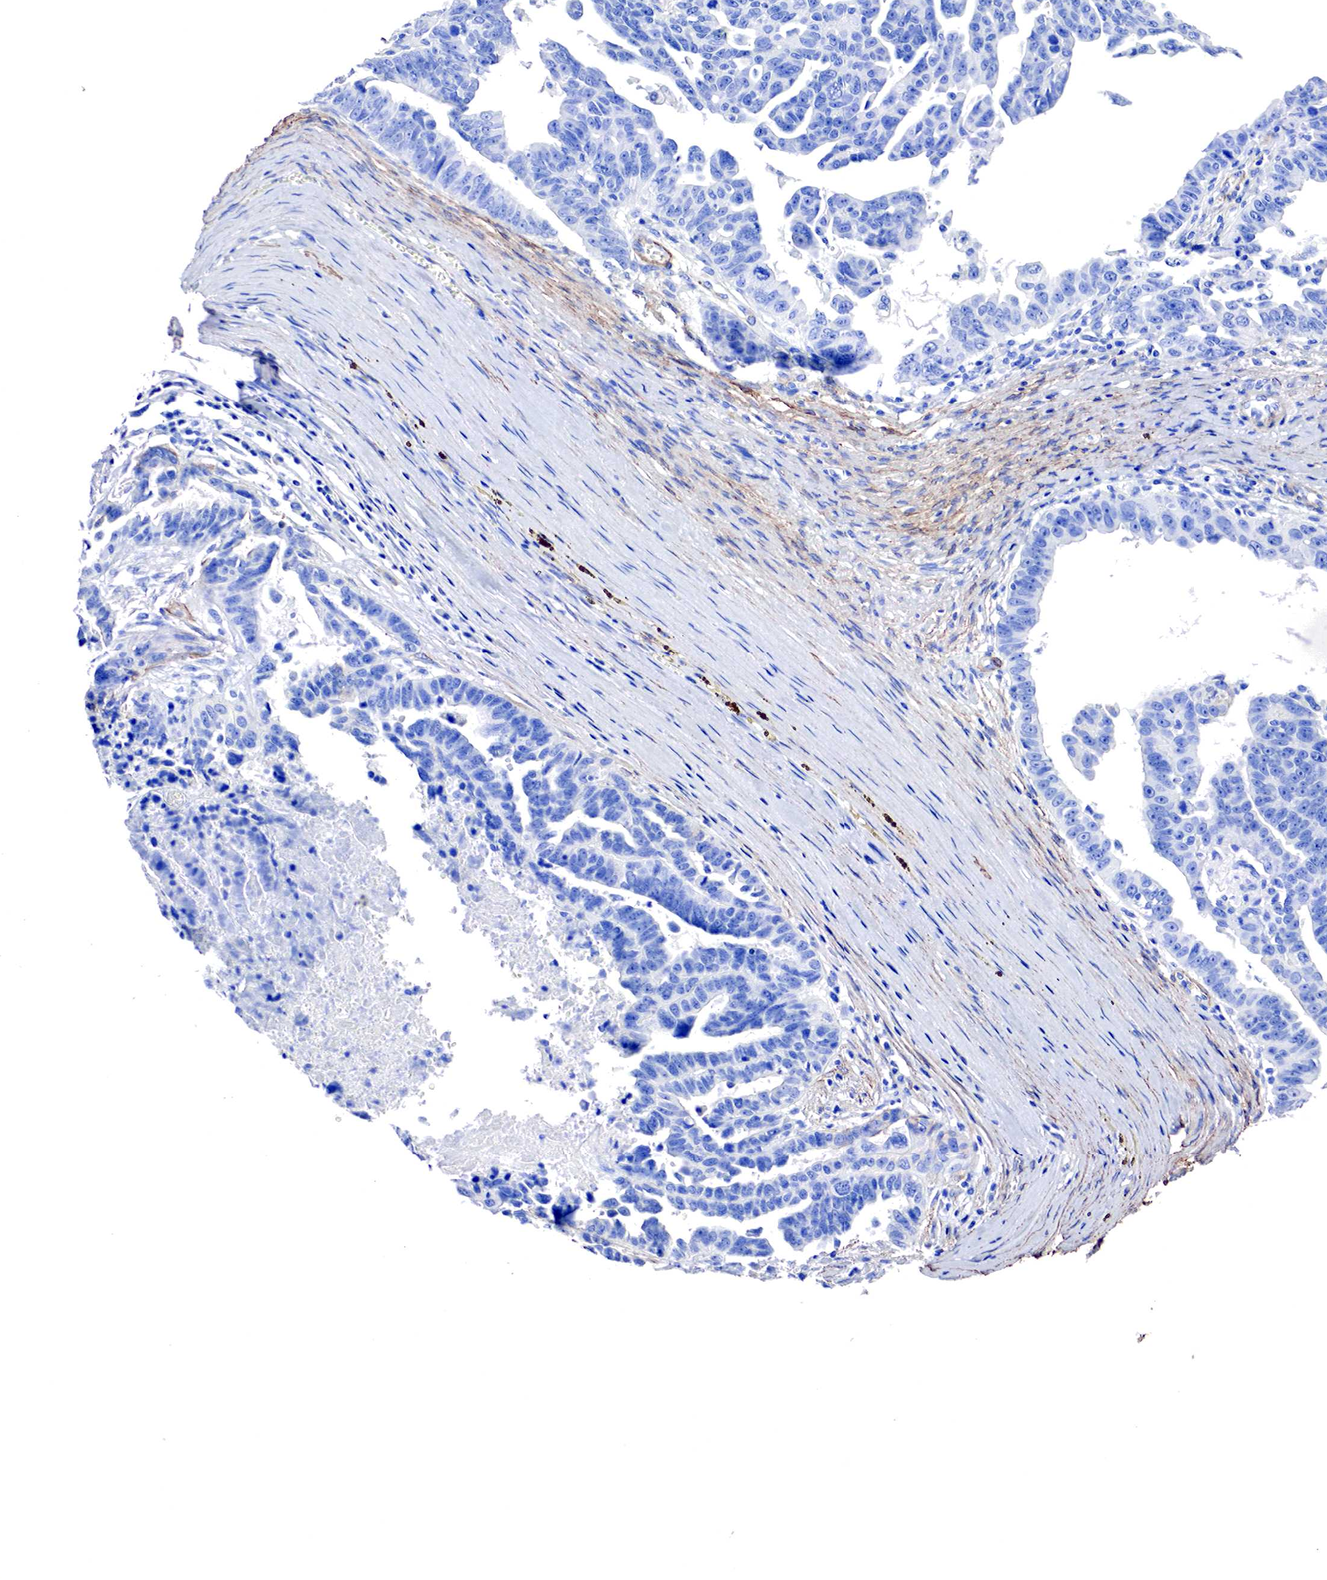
{"staining": {"intensity": "negative", "quantity": "none", "location": "none"}, "tissue": "ovarian cancer", "cell_type": "Tumor cells", "image_type": "cancer", "snomed": [{"axis": "morphology", "description": "Carcinoma, endometroid"}, {"axis": "morphology", "description": "Cystadenocarcinoma, serous, NOS"}, {"axis": "topography", "description": "Ovary"}], "caption": "Immunohistochemistry photomicrograph of neoplastic tissue: human ovarian serous cystadenocarcinoma stained with DAB (3,3'-diaminobenzidine) displays no significant protein staining in tumor cells.", "gene": "TPM1", "patient": {"sex": "female", "age": 45}}